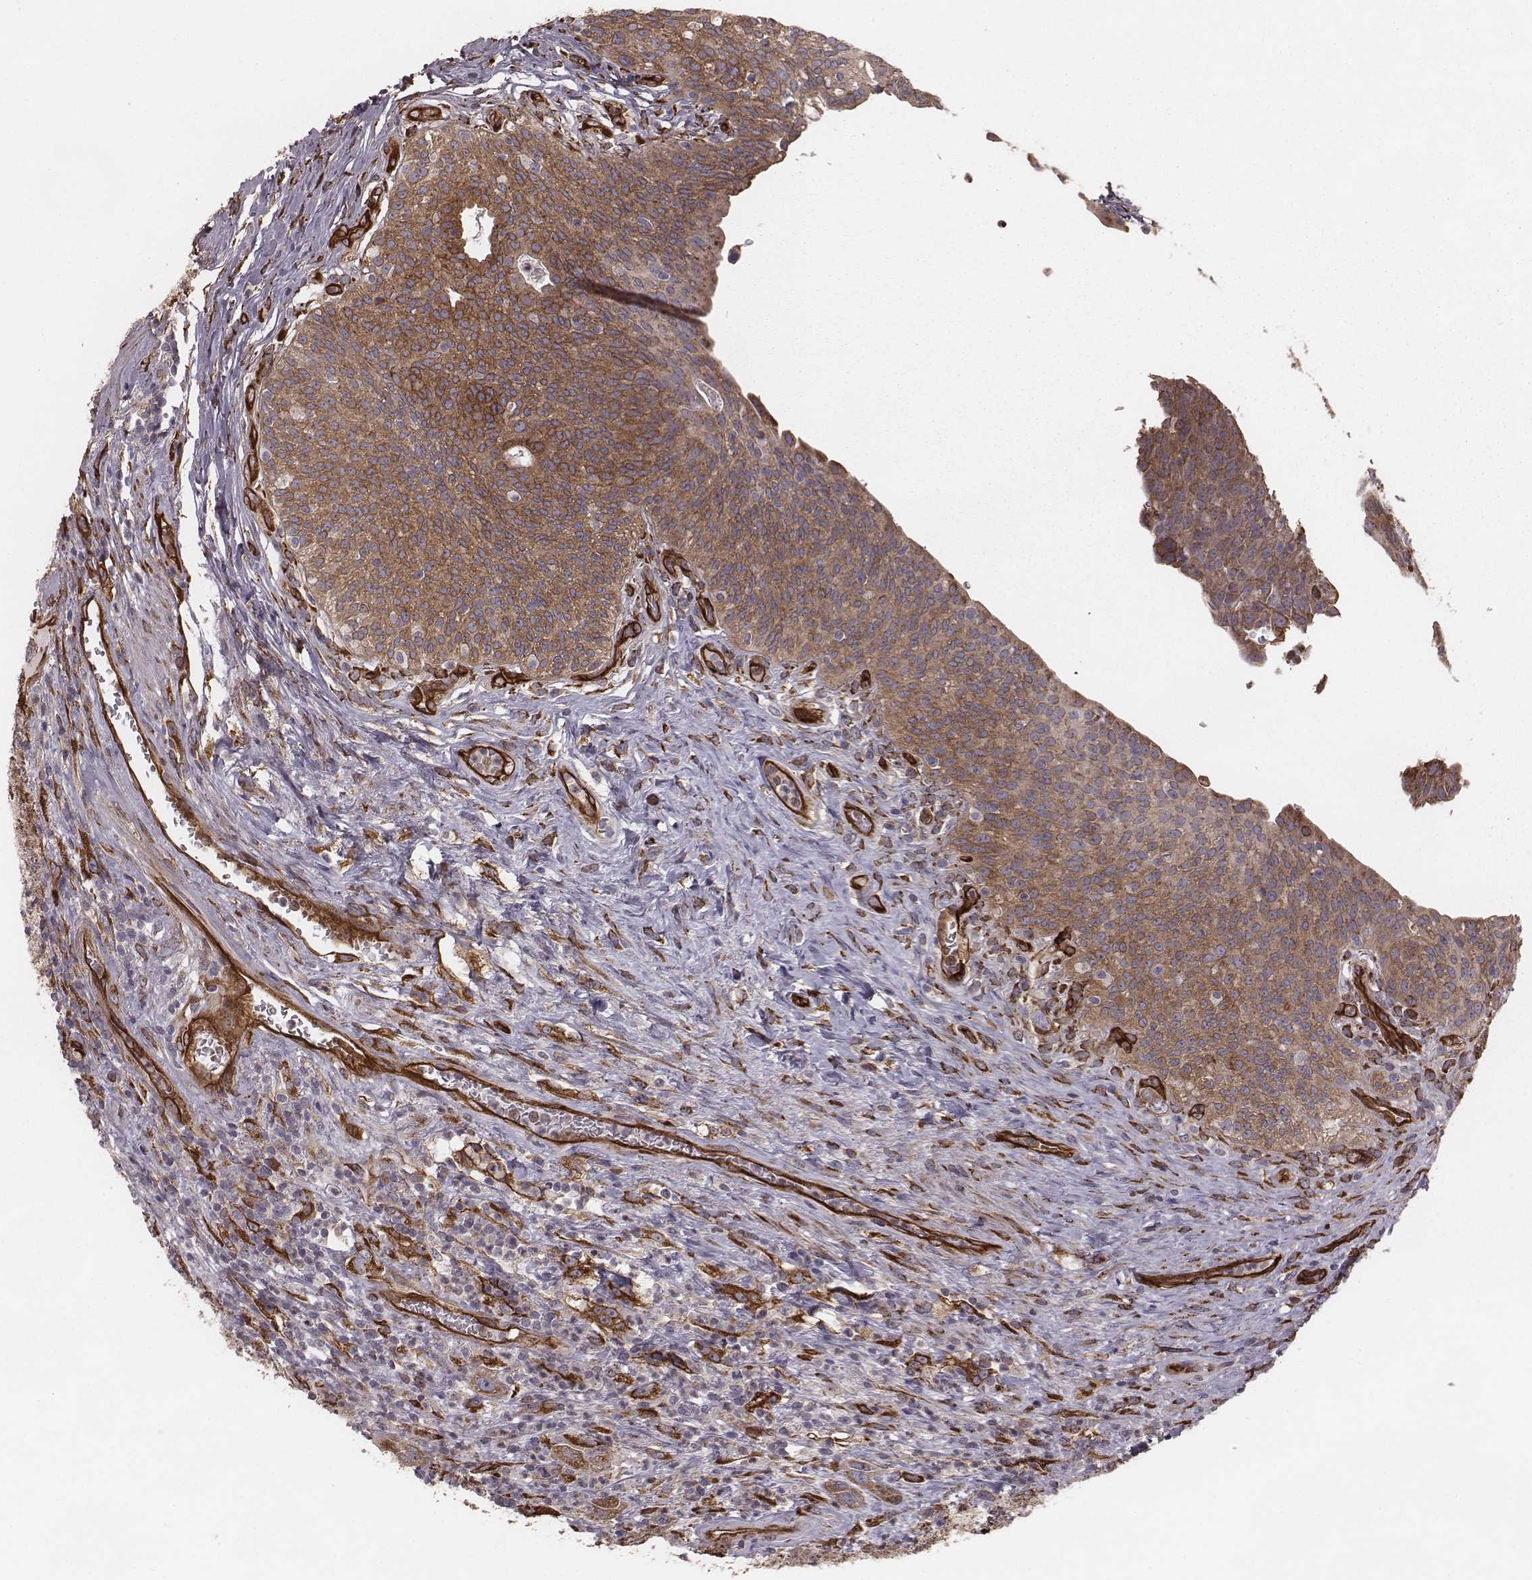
{"staining": {"intensity": "moderate", "quantity": "25%-75%", "location": "cytoplasmic/membranous"}, "tissue": "urothelial cancer", "cell_type": "Tumor cells", "image_type": "cancer", "snomed": [{"axis": "morphology", "description": "Urothelial carcinoma, High grade"}, {"axis": "topography", "description": "Urinary bladder"}], "caption": "High-magnification brightfield microscopy of urothelial cancer stained with DAB (brown) and counterstained with hematoxylin (blue). tumor cells exhibit moderate cytoplasmic/membranous positivity is present in approximately25%-75% of cells.", "gene": "PALMD", "patient": {"sex": "male", "age": 79}}